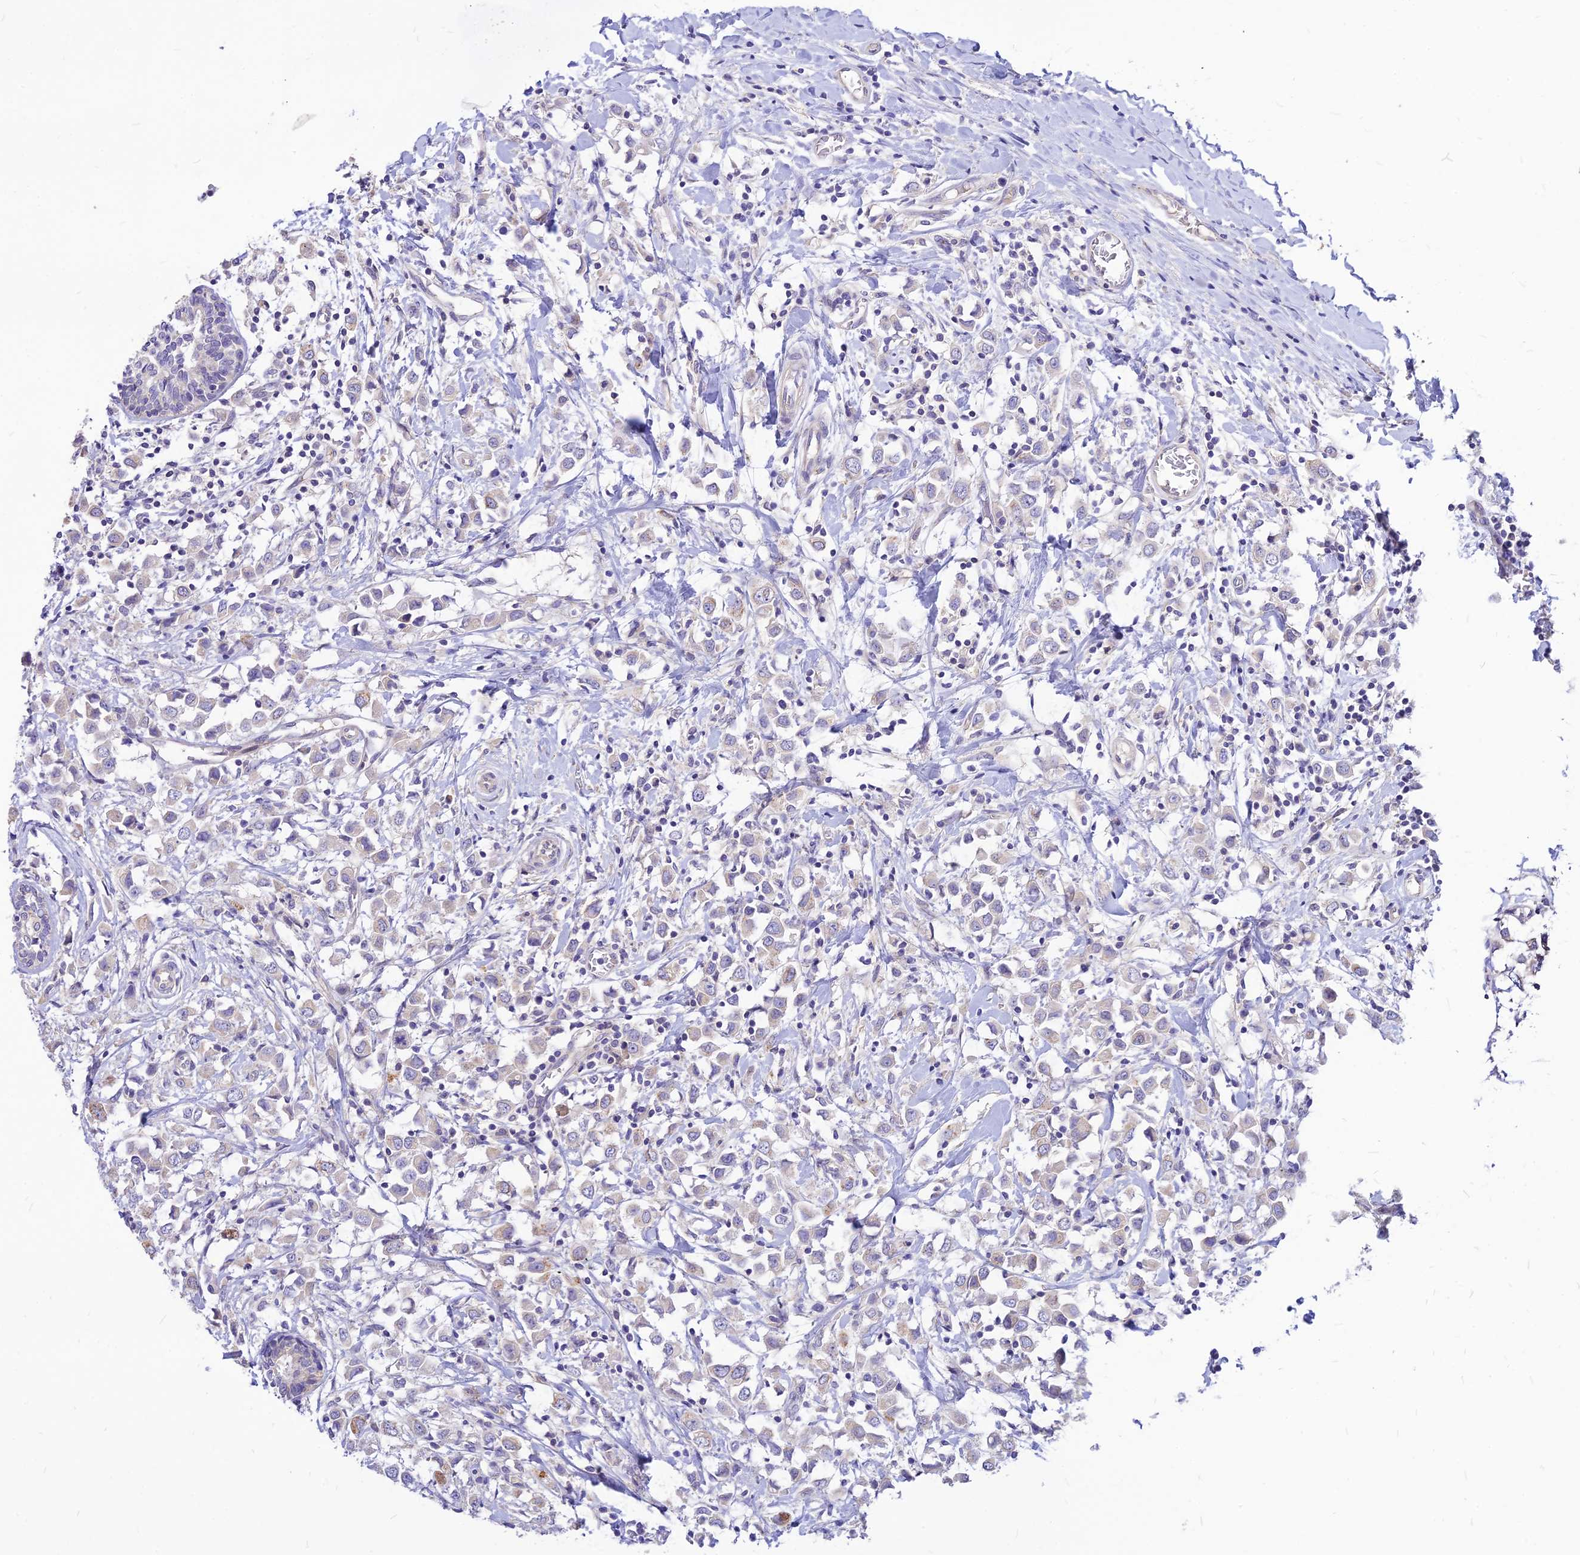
{"staining": {"intensity": "negative", "quantity": "none", "location": "none"}, "tissue": "breast cancer", "cell_type": "Tumor cells", "image_type": "cancer", "snomed": [{"axis": "morphology", "description": "Duct carcinoma"}, {"axis": "topography", "description": "Breast"}], "caption": "Histopathology image shows no significant protein positivity in tumor cells of breast cancer.", "gene": "CZIB", "patient": {"sex": "female", "age": 61}}